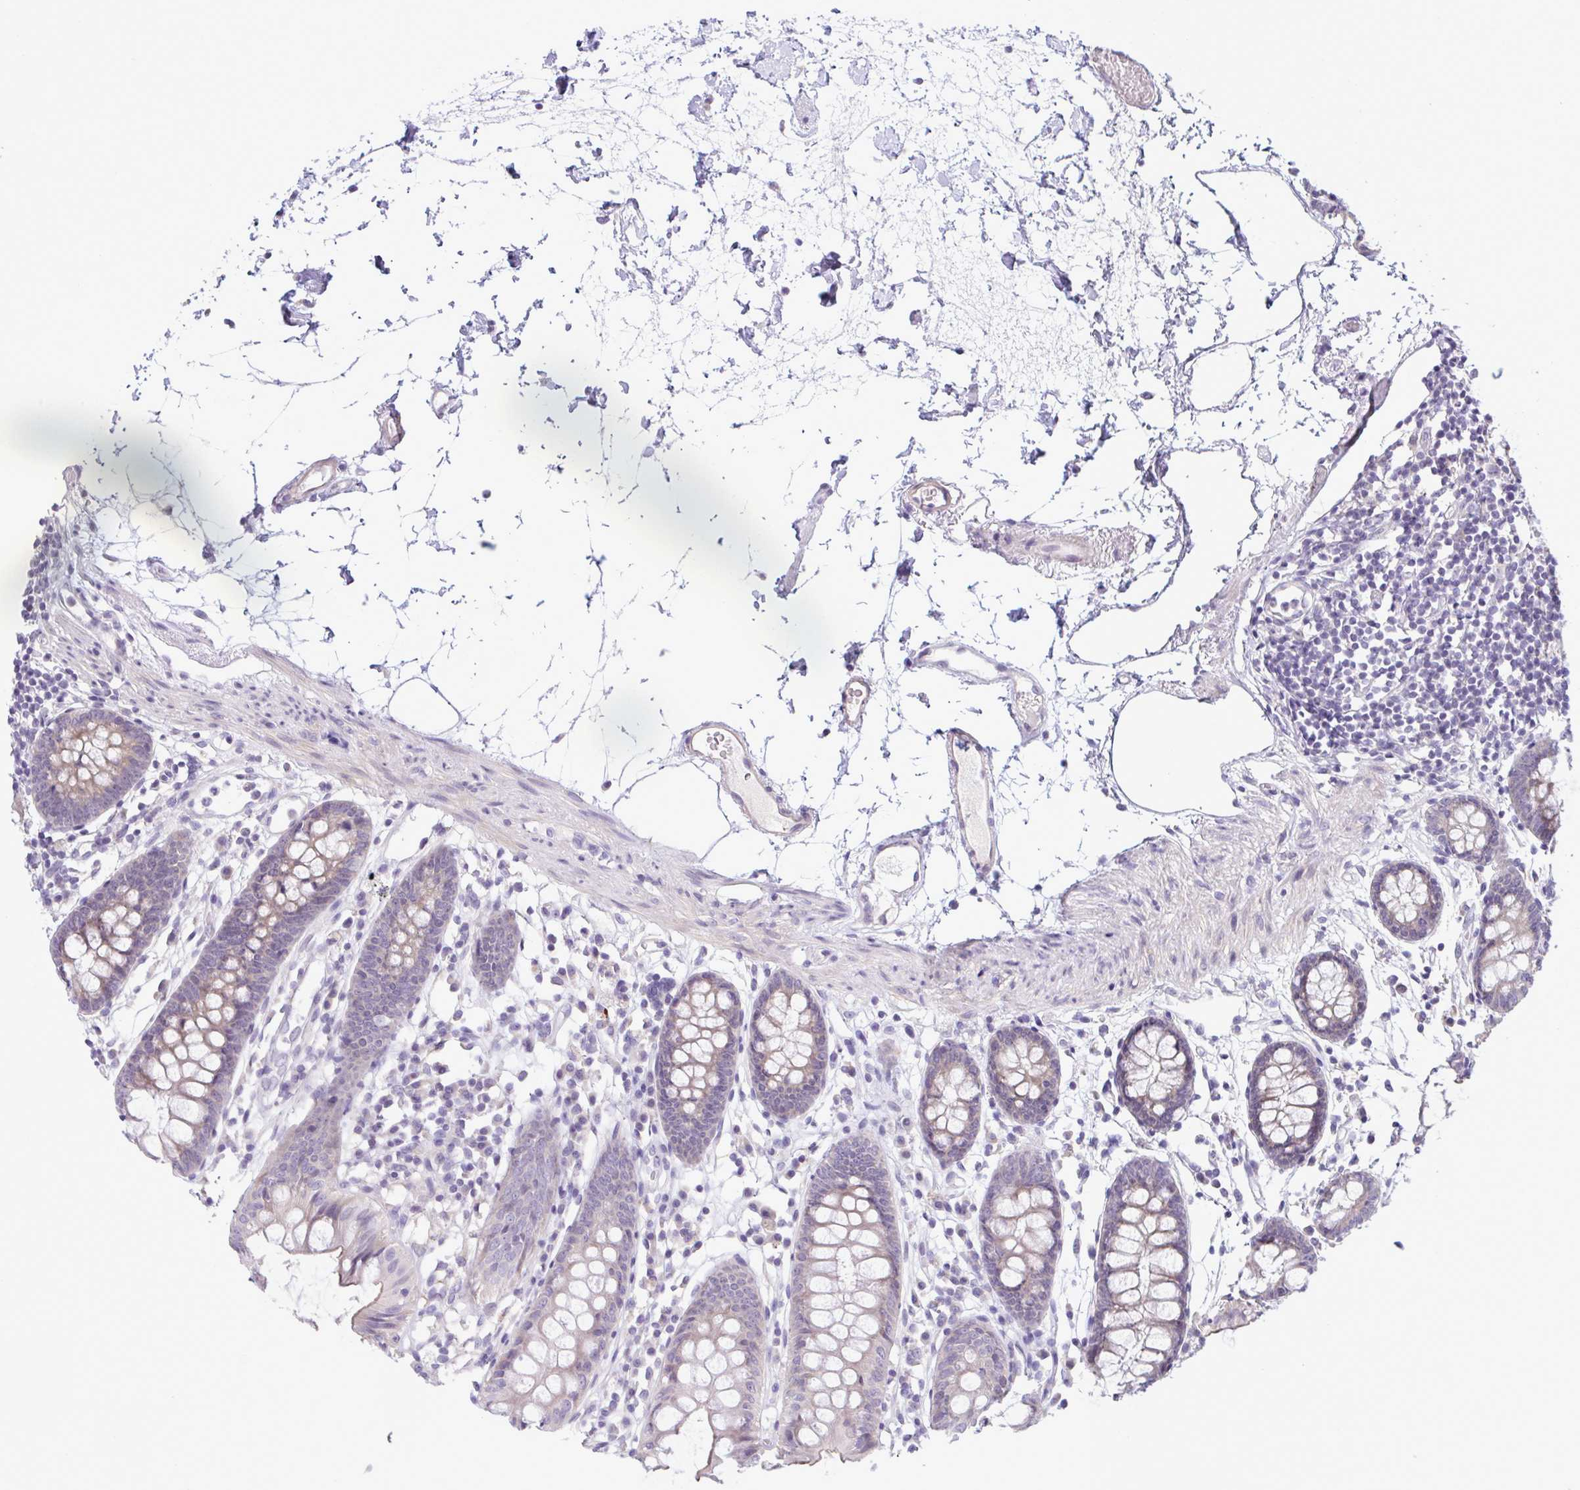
{"staining": {"intensity": "weak", "quantity": "<25%", "location": "cytoplasmic/membranous"}, "tissue": "colon", "cell_type": "Endothelial cells", "image_type": "normal", "snomed": [{"axis": "morphology", "description": "Normal tissue, NOS"}, {"axis": "topography", "description": "Colon"}], "caption": "DAB (3,3'-diaminobenzidine) immunohistochemical staining of benign human colon shows no significant staining in endothelial cells.", "gene": "SYNPO2L", "patient": {"sex": "female", "age": 84}}